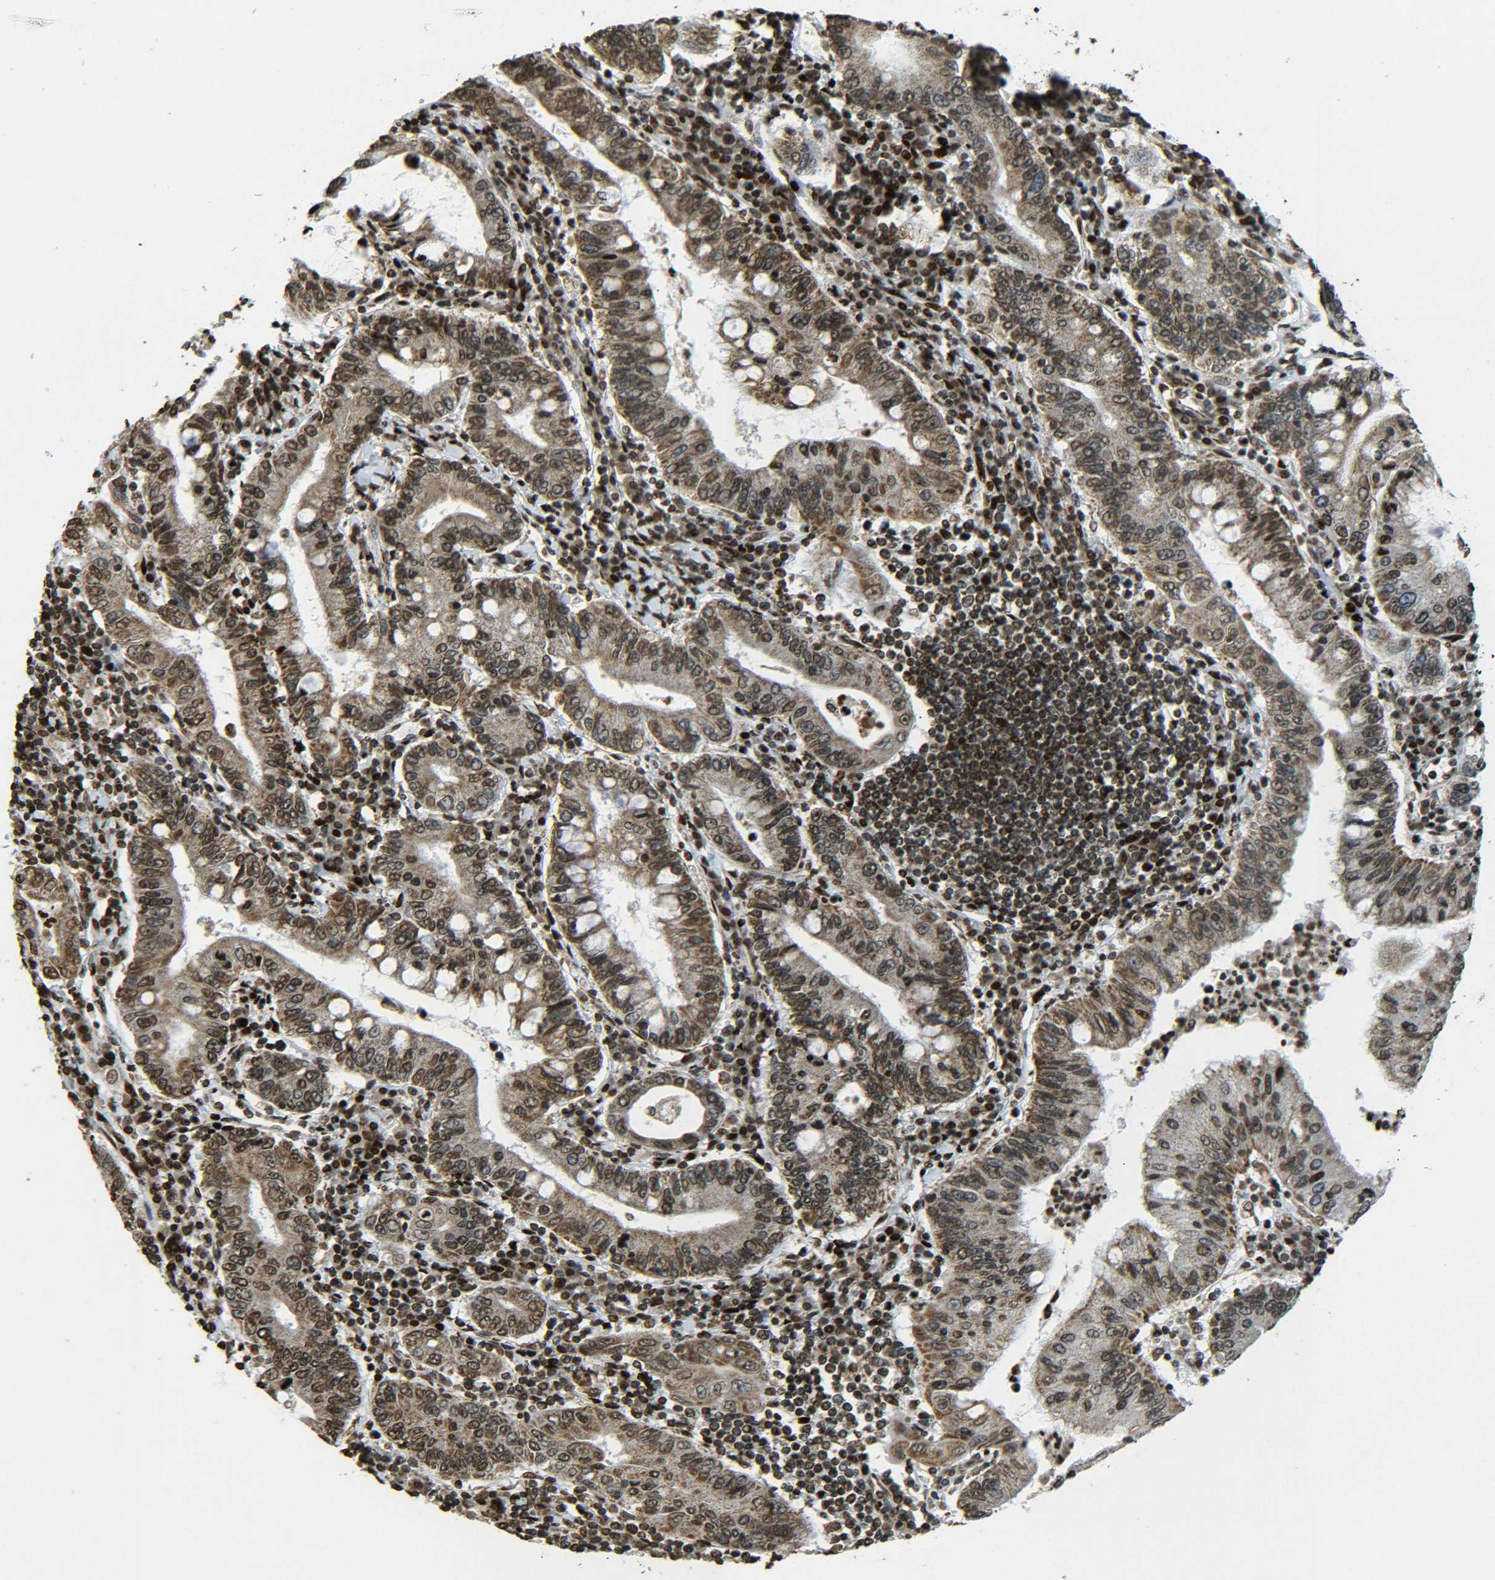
{"staining": {"intensity": "moderate", "quantity": ">75%", "location": "cytoplasmic/membranous,nuclear"}, "tissue": "stomach cancer", "cell_type": "Tumor cells", "image_type": "cancer", "snomed": [{"axis": "morphology", "description": "Normal tissue, NOS"}, {"axis": "morphology", "description": "Adenocarcinoma, NOS"}, {"axis": "topography", "description": "Esophagus"}, {"axis": "topography", "description": "Stomach, upper"}, {"axis": "topography", "description": "Peripheral nerve tissue"}], "caption": "Approximately >75% of tumor cells in human stomach cancer reveal moderate cytoplasmic/membranous and nuclear protein staining as visualized by brown immunohistochemical staining.", "gene": "NEUROG2", "patient": {"sex": "male", "age": 62}}